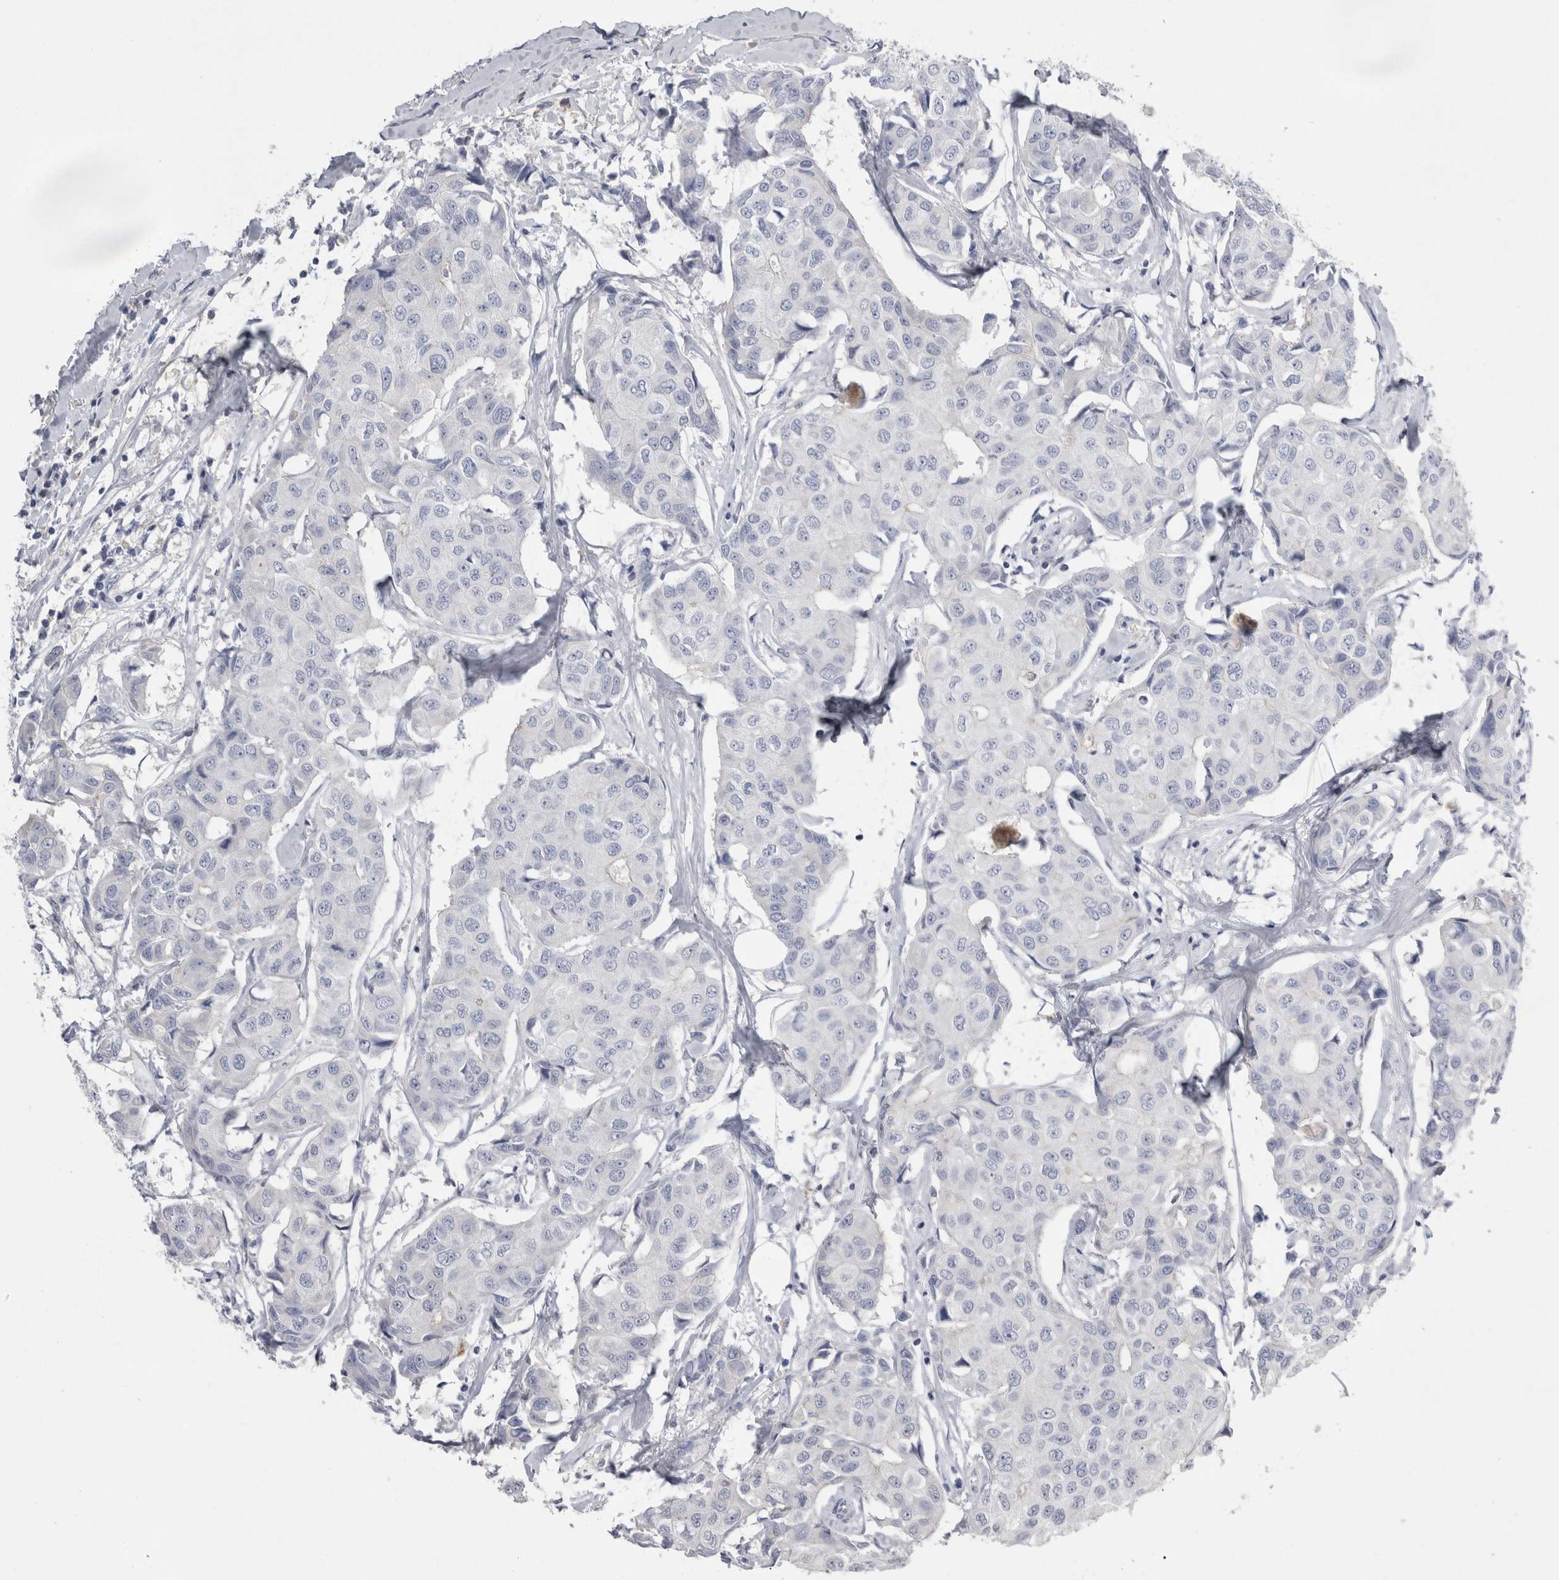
{"staining": {"intensity": "negative", "quantity": "none", "location": "none"}, "tissue": "breast cancer", "cell_type": "Tumor cells", "image_type": "cancer", "snomed": [{"axis": "morphology", "description": "Duct carcinoma"}, {"axis": "topography", "description": "Breast"}], "caption": "Tumor cells are negative for brown protein staining in breast cancer (invasive ductal carcinoma).", "gene": "REG1A", "patient": {"sex": "female", "age": 80}}